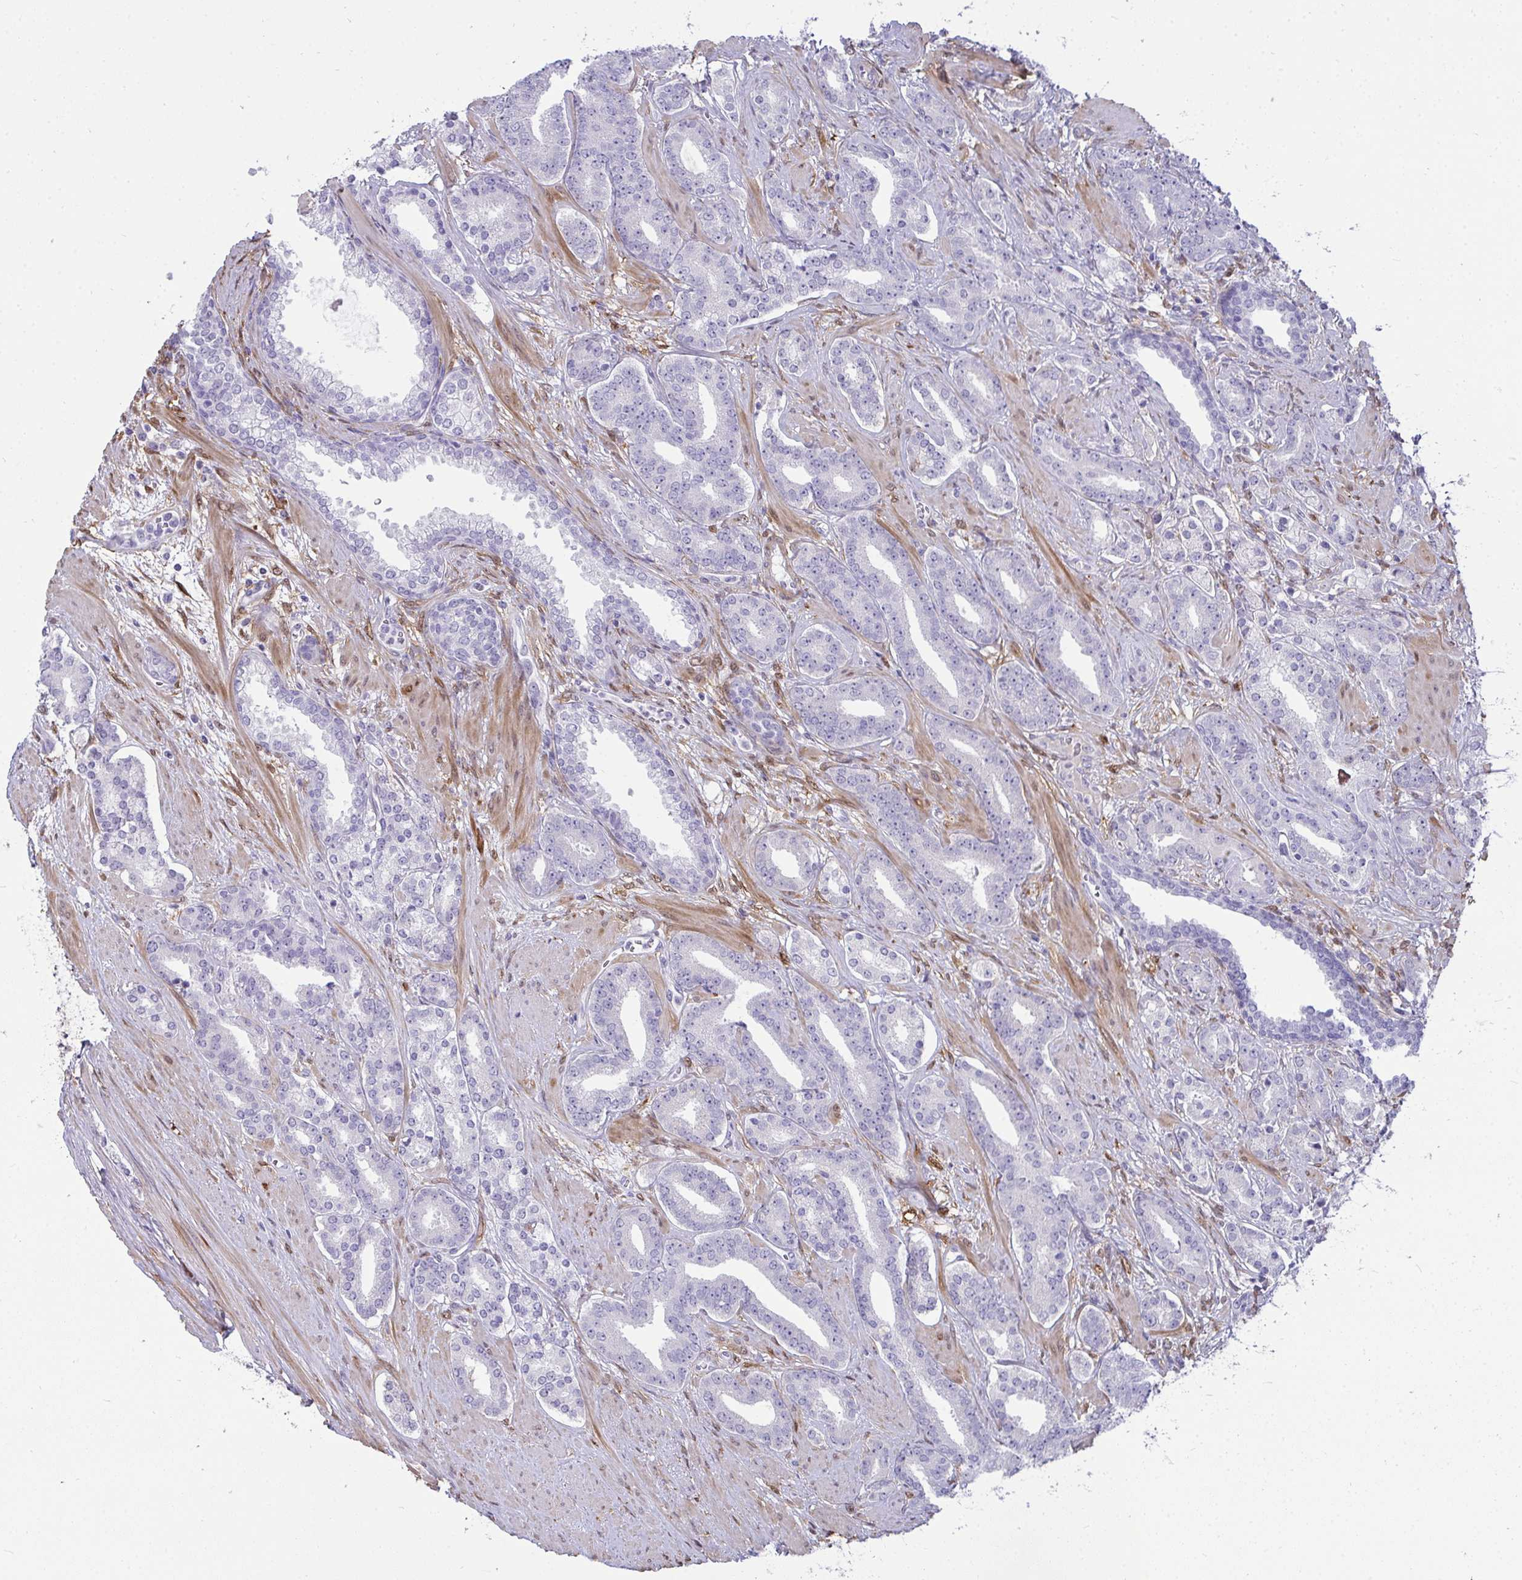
{"staining": {"intensity": "negative", "quantity": "none", "location": "none"}, "tissue": "prostate cancer", "cell_type": "Tumor cells", "image_type": "cancer", "snomed": [{"axis": "morphology", "description": "Adenocarcinoma, High grade"}, {"axis": "topography", "description": "Prostate"}], "caption": "This is an immunohistochemistry micrograph of human prostate cancer (adenocarcinoma (high-grade)). There is no staining in tumor cells.", "gene": "HSPB6", "patient": {"sex": "male", "age": 60}}